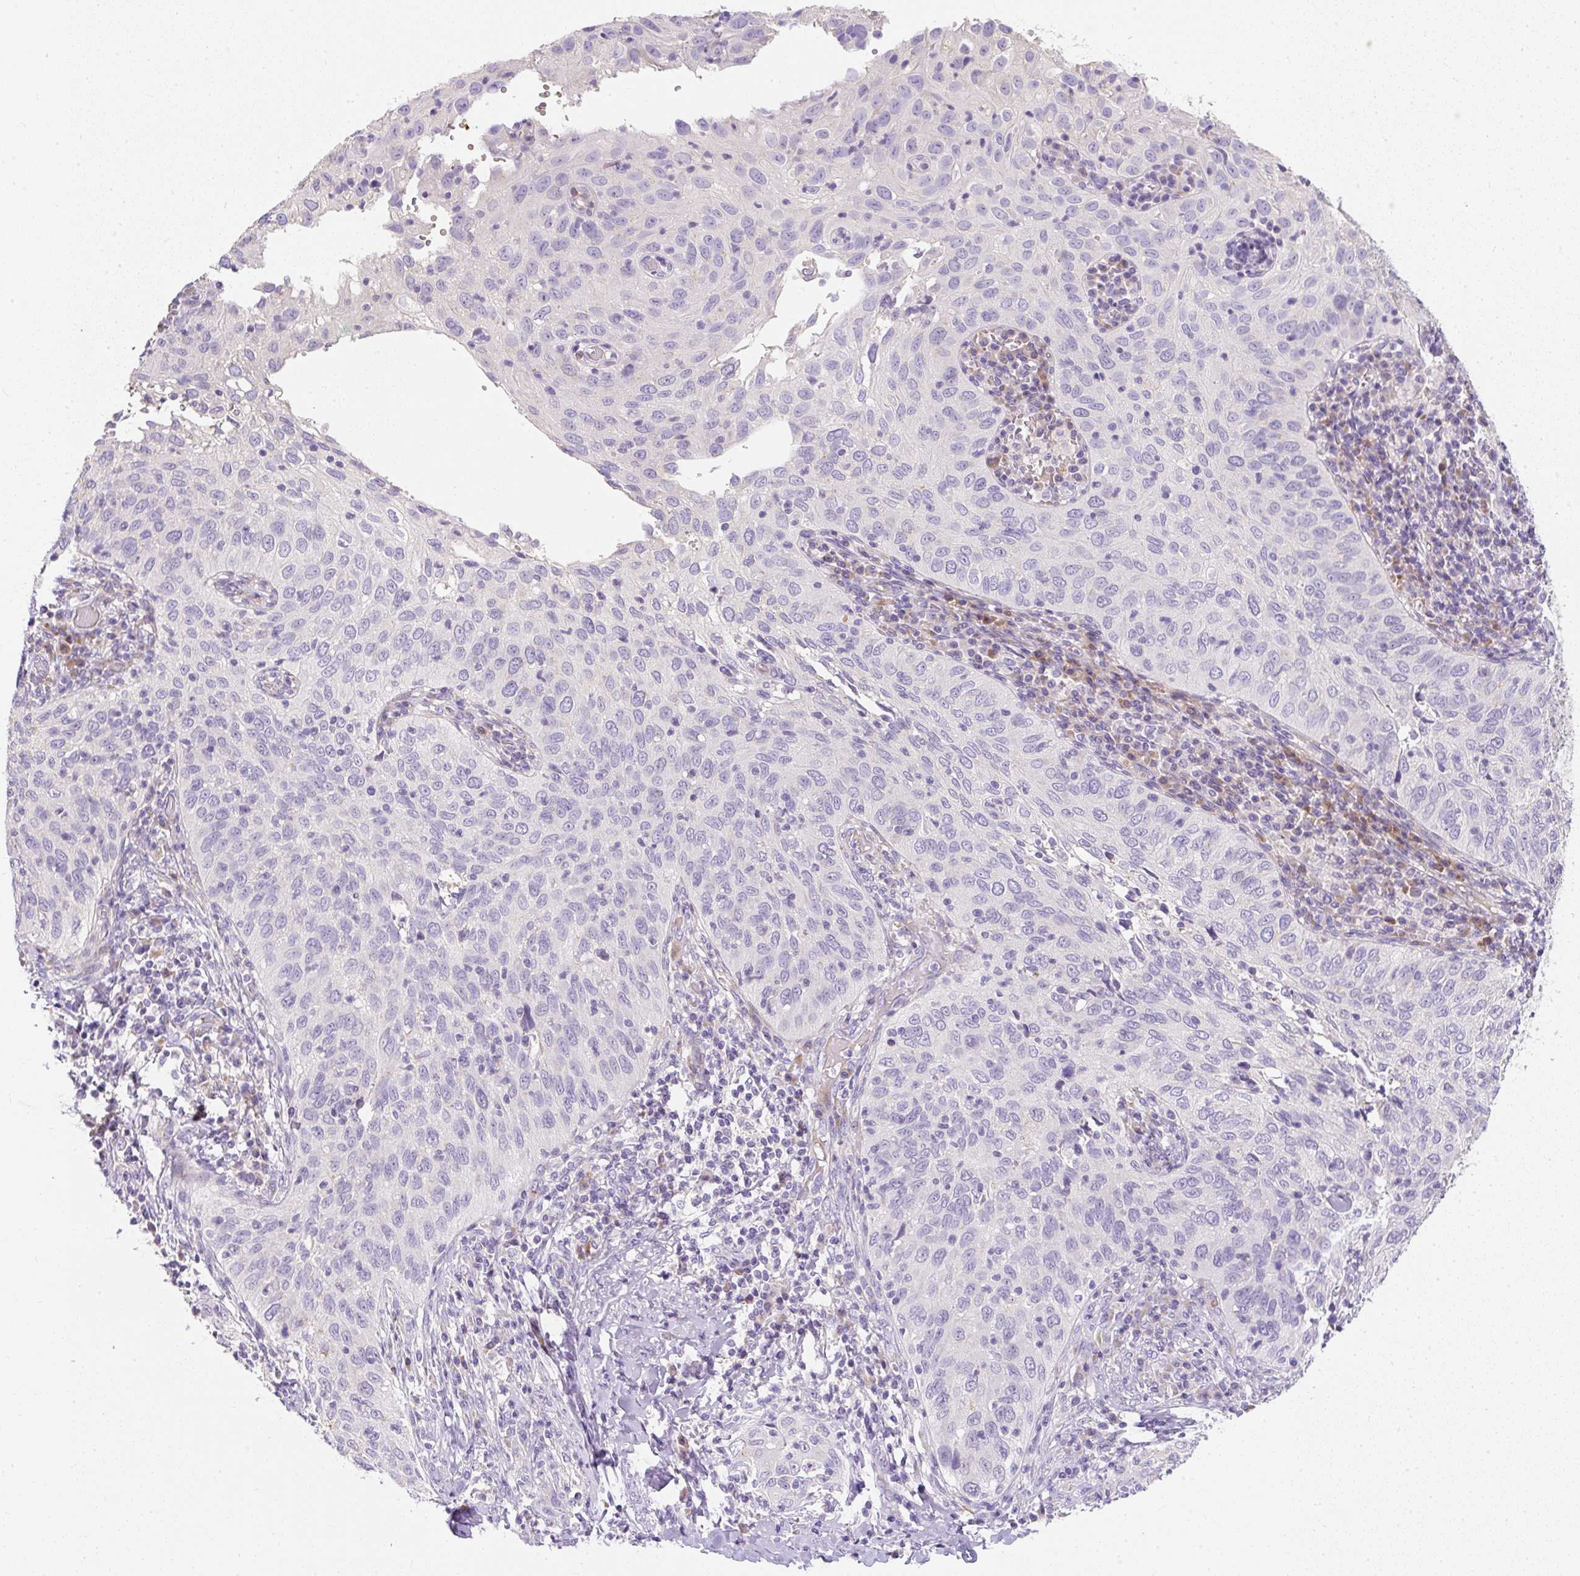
{"staining": {"intensity": "negative", "quantity": "none", "location": "none"}, "tissue": "cervical cancer", "cell_type": "Tumor cells", "image_type": "cancer", "snomed": [{"axis": "morphology", "description": "Squamous cell carcinoma, NOS"}, {"axis": "topography", "description": "Cervix"}], "caption": "This photomicrograph is of cervical cancer (squamous cell carcinoma) stained with immunohistochemistry (IHC) to label a protein in brown with the nuclei are counter-stained blue. There is no staining in tumor cells. (Brightfield microscopy of DAB immunohistochemistry (IHC) at high magnification).", "gene": "DTX4", "patient": {"sex": "female", "age": 52}}